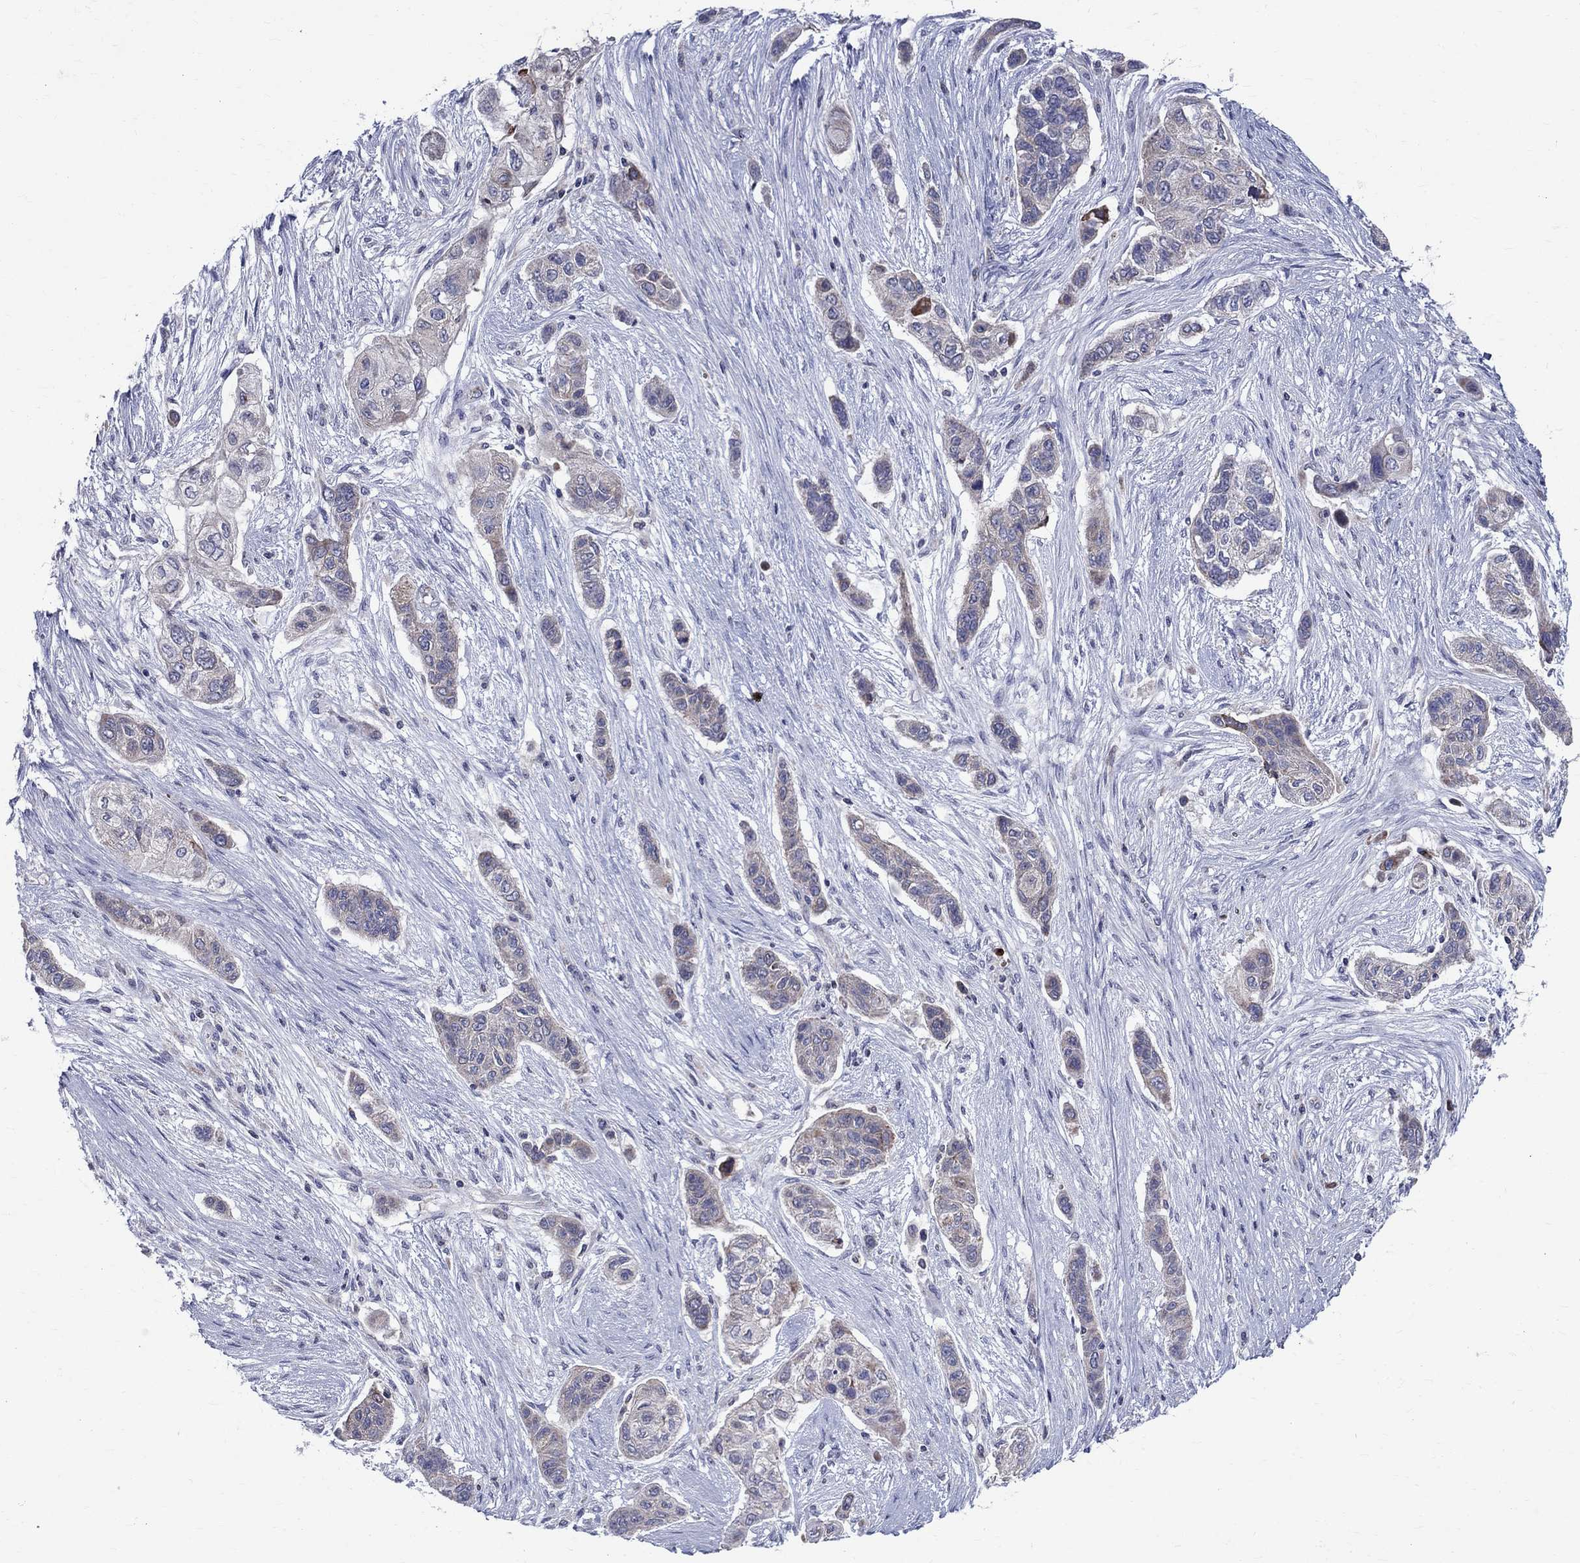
{"staining": {"intensity": "weak", "quantity": "<25%", "location": "cytoplasmic/membranous"}, "tissue": "lung cancer", "cell_type": "Tumor cells", "image_type": "cancer", "snomed": [{"axis": "morphology", "description": "Squamous cell carcinoma, NOS"}, {"axis": "topography", "description": "Lung"}], "caption": "Immunohistochemistry micrograph of squamous cell carcinoma (lung) stained for a protein (brown), which displays no staining in tumor cells.", "gene": "SLC4A10", "patient": {"sex": "male", "age": 69}}